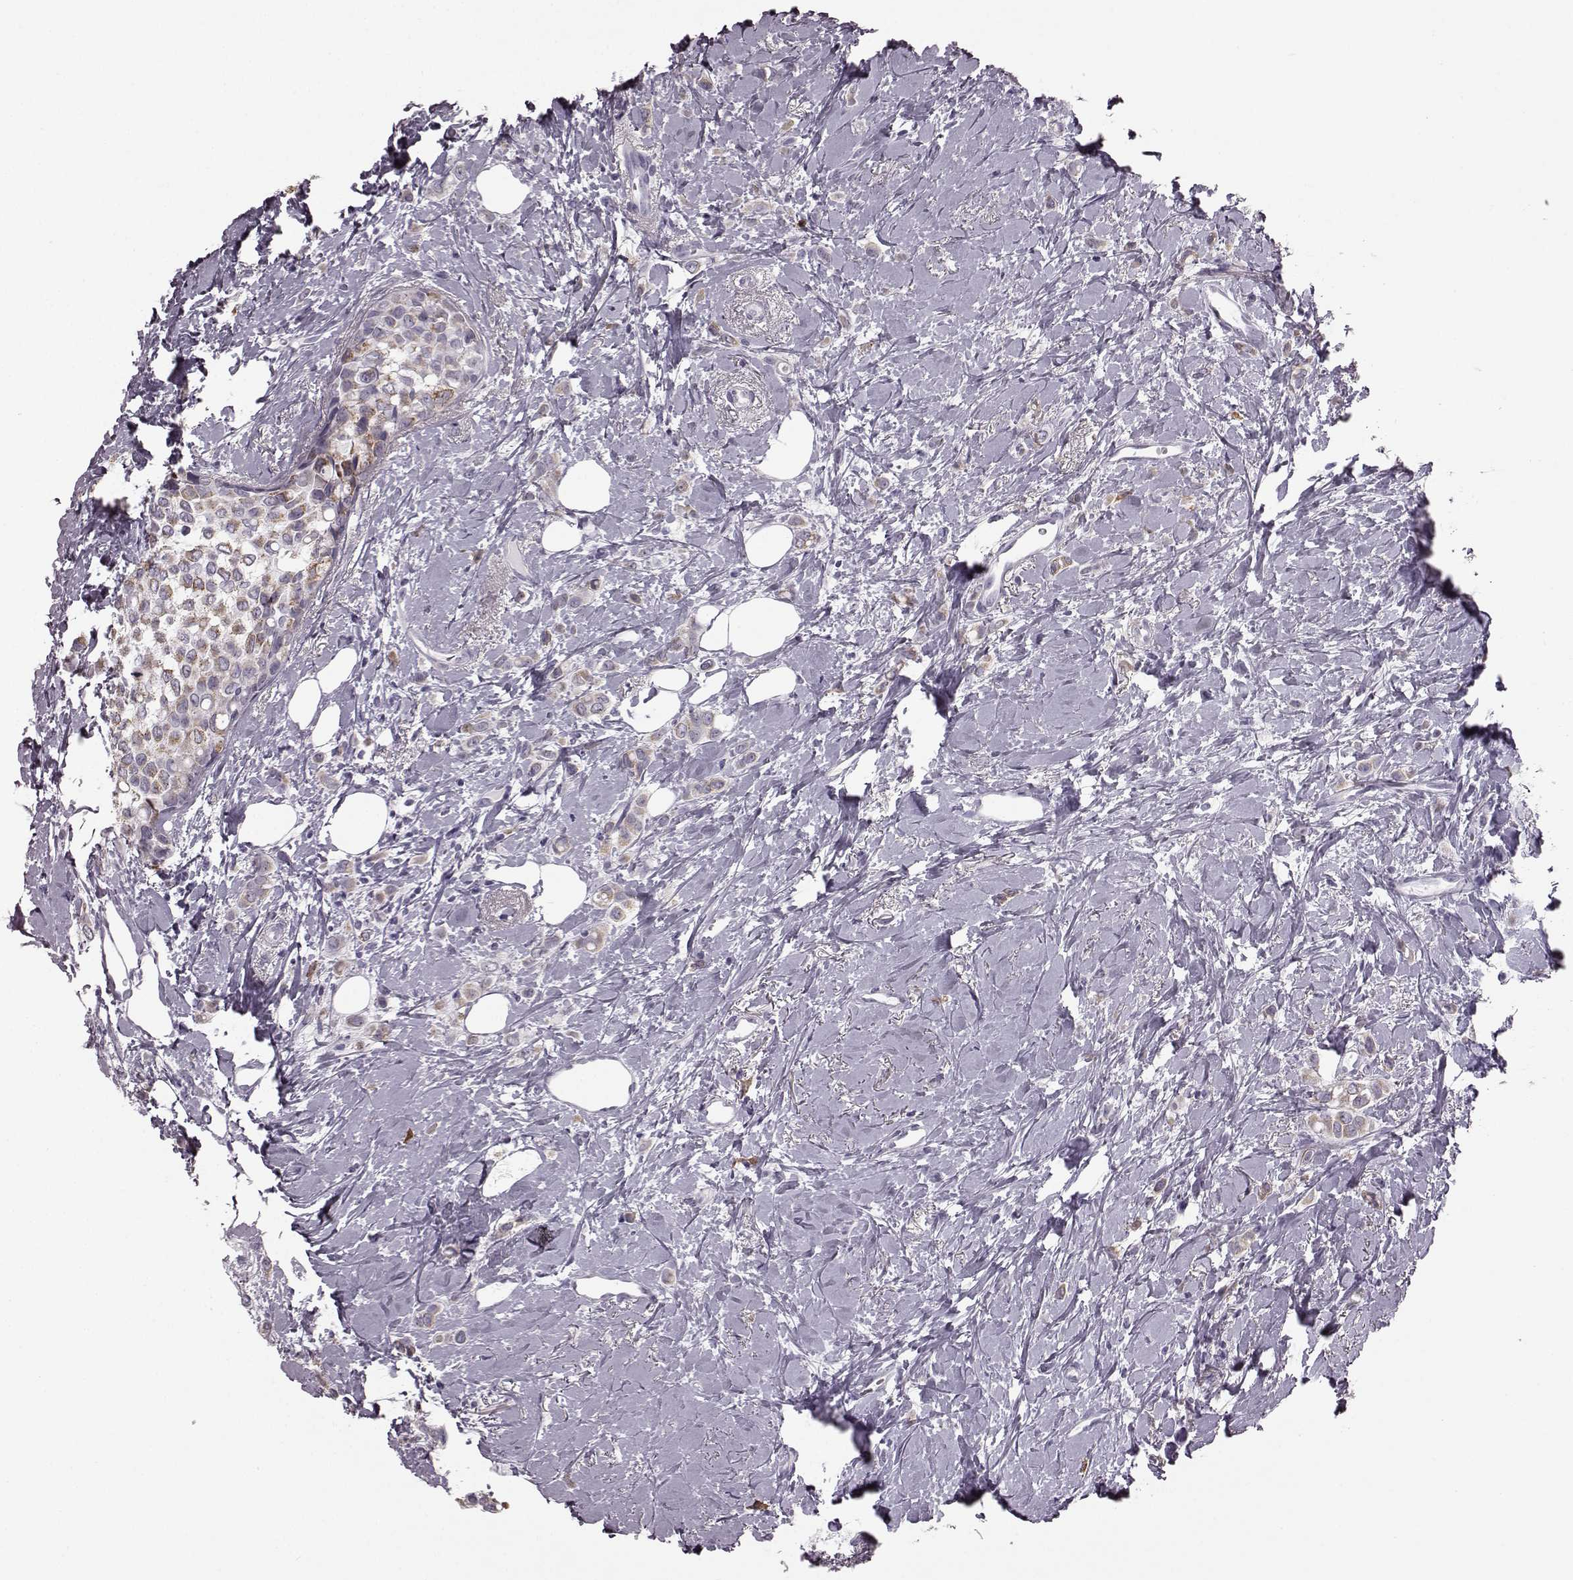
{"staining": {"intensity": "weak", "quantity": "25%-75%", "location": "cytoplasmic/membranous"}, "tissue": "breast cancer", "cell_type": "Tumor cells", "image_type": "cancer", "snomed": [{"axis": "morphology", "description": "Lobular carcinoma"}, {"axis": "topography", "description": "Breast"}], "caption": "Immunohistochemistry (IHC) micrograph of human breast cancer (lobular carcinoma) stained for a protein (brown), which shows low levels of weak cytoplasmic/membranous expression in approximately 25%-75% of tumor cells.", "gene": "JSRP1", "patient": {"sex": "female", "age": 66}}